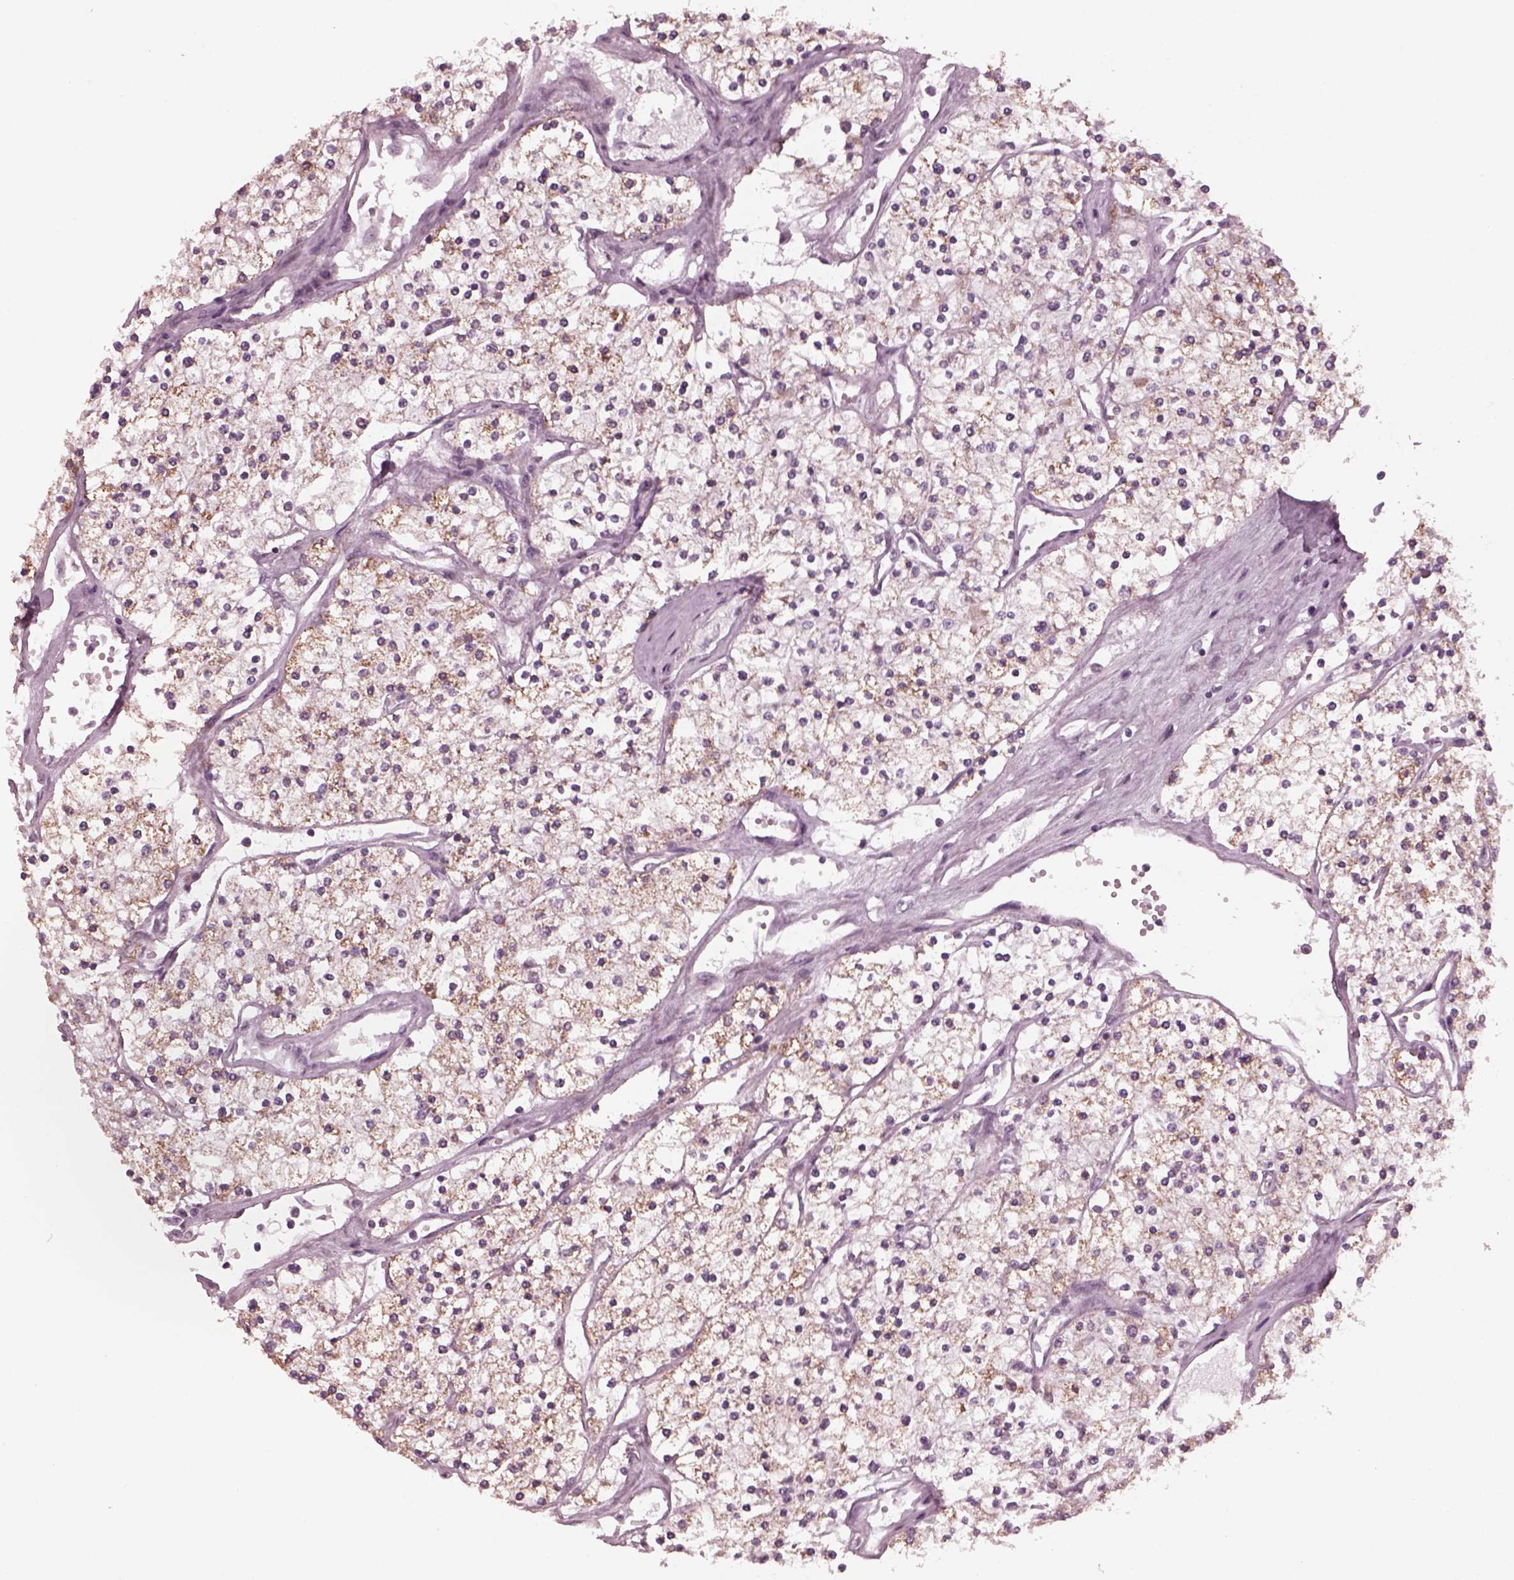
{"staining": {"intensity": "weak", "quantity": "25%-75%", "location": "cytoplasmic/membranous"}, "tissue": "renal cancer", "cell_type": "Tumor cells", "image_type": "cancer", "snomed": [{"axis": "morphology", "description": "Adenocarcinoma, NOS"}, {"axis": "topography", "description": "Kidney"}], "caption": "Human renal adenocarcinoma stained with a protein marker displays weak staining in tumor cells.", "gene": "CELSR3", "patient": {"sex": "male", "age": 80}}